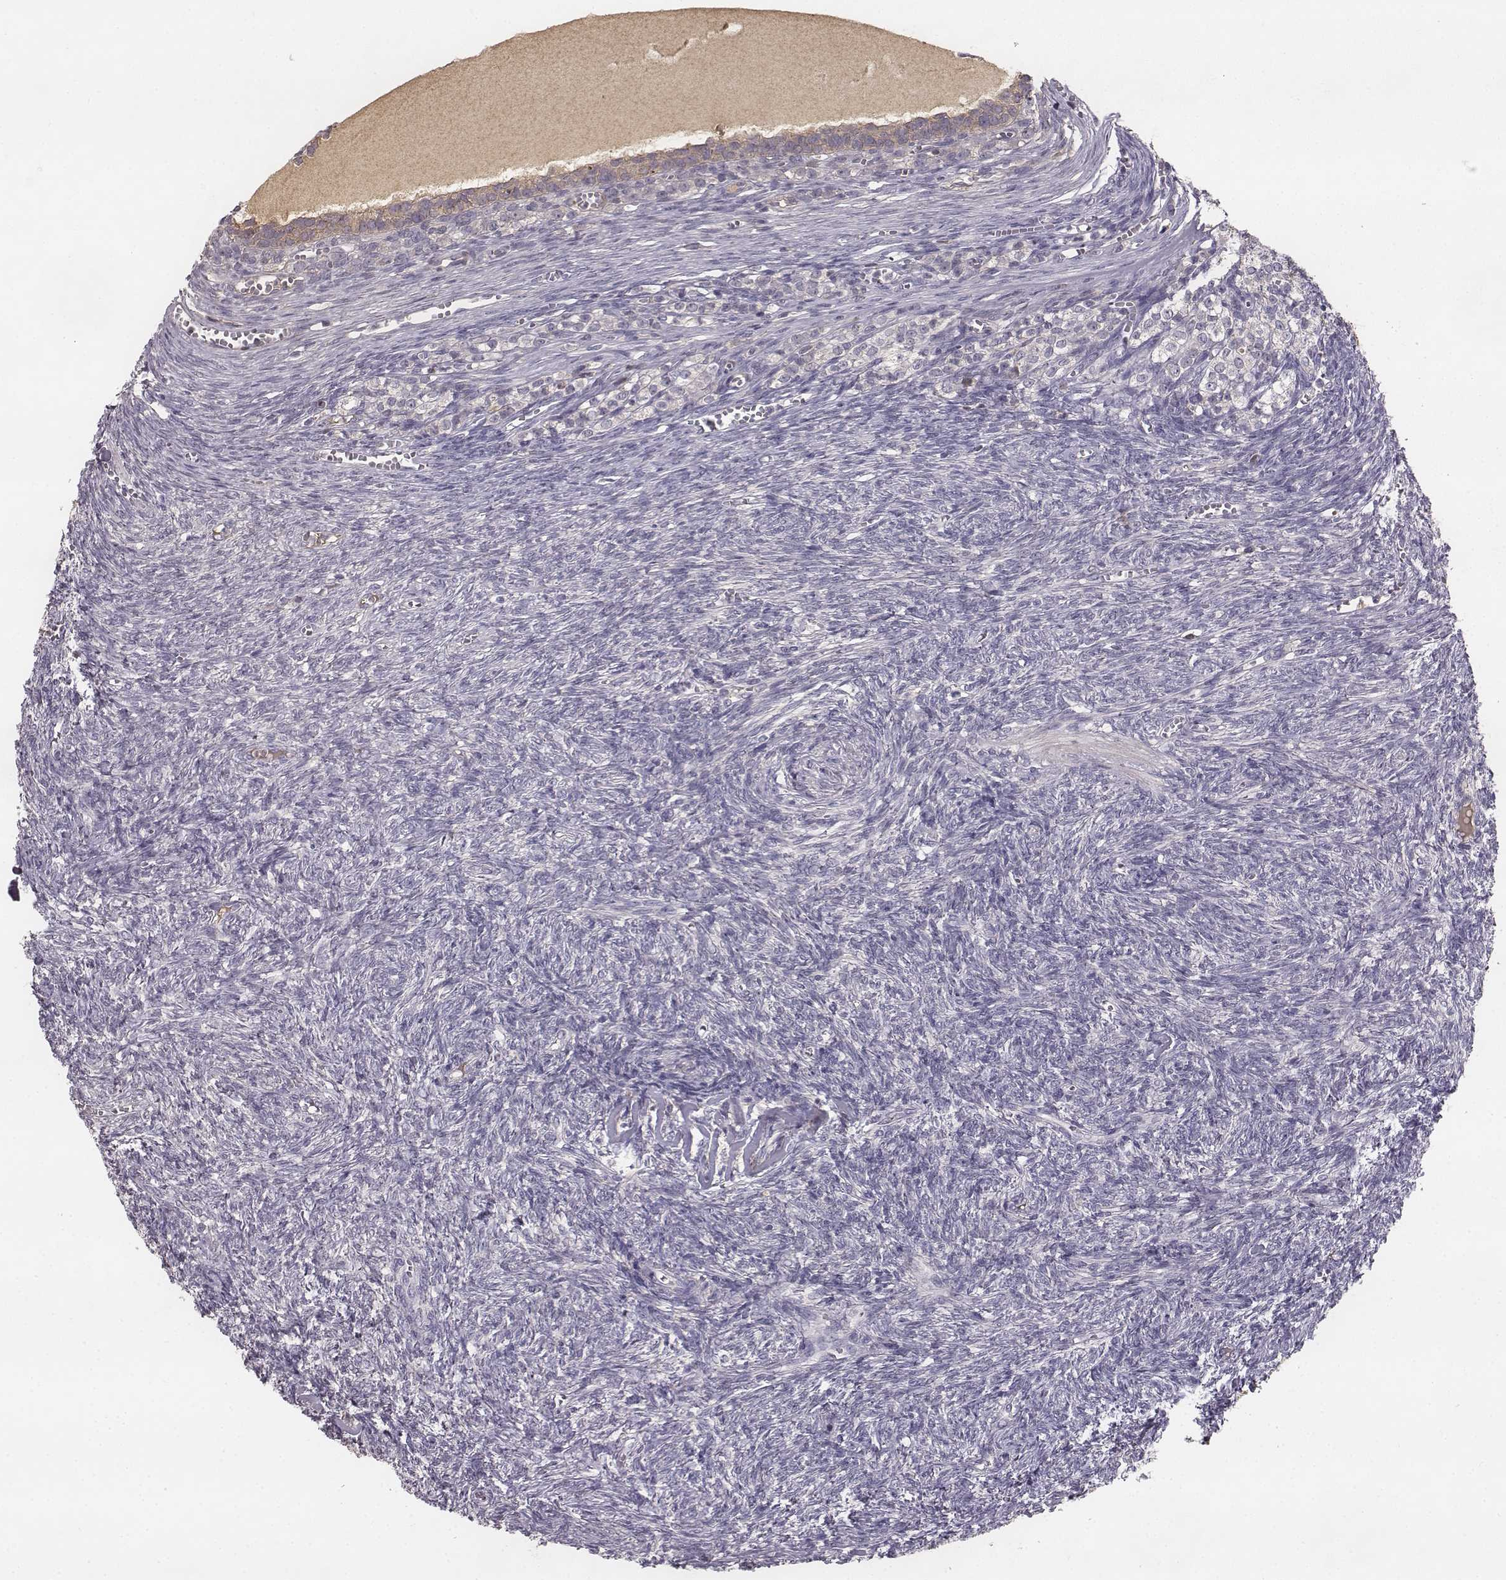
{"staining": {"intensity": "weak", "quantity": ">75%", "location": "cytoplasmic/membranous"}, "tissue": "ovary", "cell_type": "Follicle cells", "image_type": "normal", "snomed": [{"axis": "morphology", "description": "Normal tissue, NOS"}, {"axis": "topography", "description": "Ovary"}], "caption": "Protein expression analysis of normal ovary displays weak cytoplasmic/membranous expression in about >75% of follicle cells.", "gene": "YJEFN3", "patient": {"sex": "female", "age": 43}}